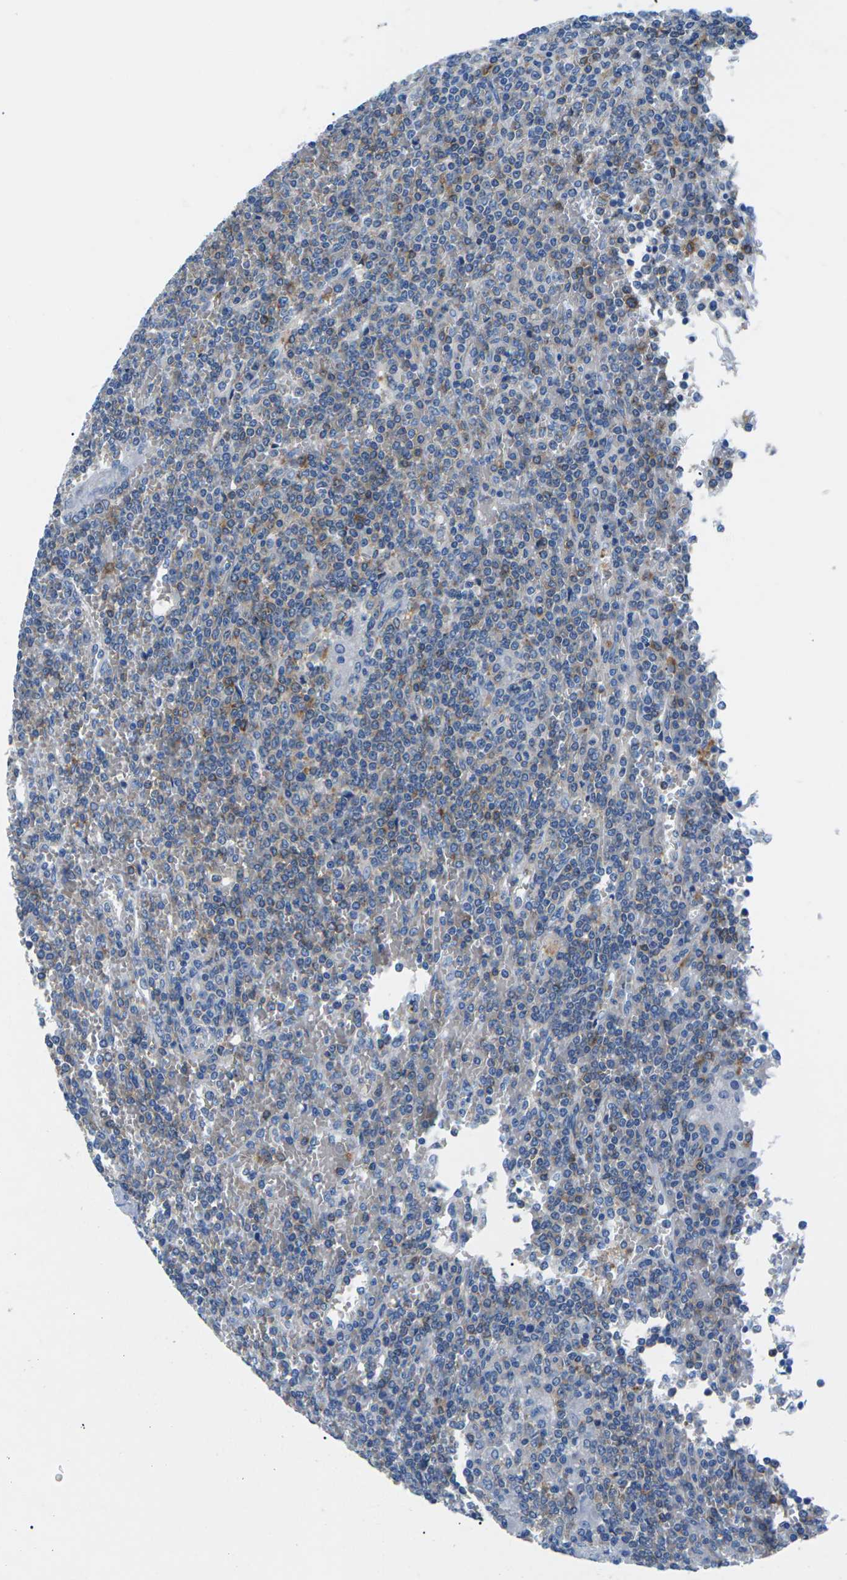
{"staining": {"intensity": "weak", "quantity": "<25%", "location": "cytoplasmic/membranous"}, "tissue": "lymphoma", "cell_type": "Tumor cells", "image_type": "cancer", "snomed": [{"axis": "morphology", "description": "Malignant lymphoma, non-Hodgkin's type, Low grade"}, {"axis": "topography", "description": "Spleen"}], "caption": "Immunohistochemistry (IHC) histopathology image of human malignant lymphoma, non-Hodgkin's type (low-grade) stained for a protein (brown), which reveals no positivity in tumor cells.", "gene": "SYNGR2", "patient": {"sex": "female", "age": 19}}